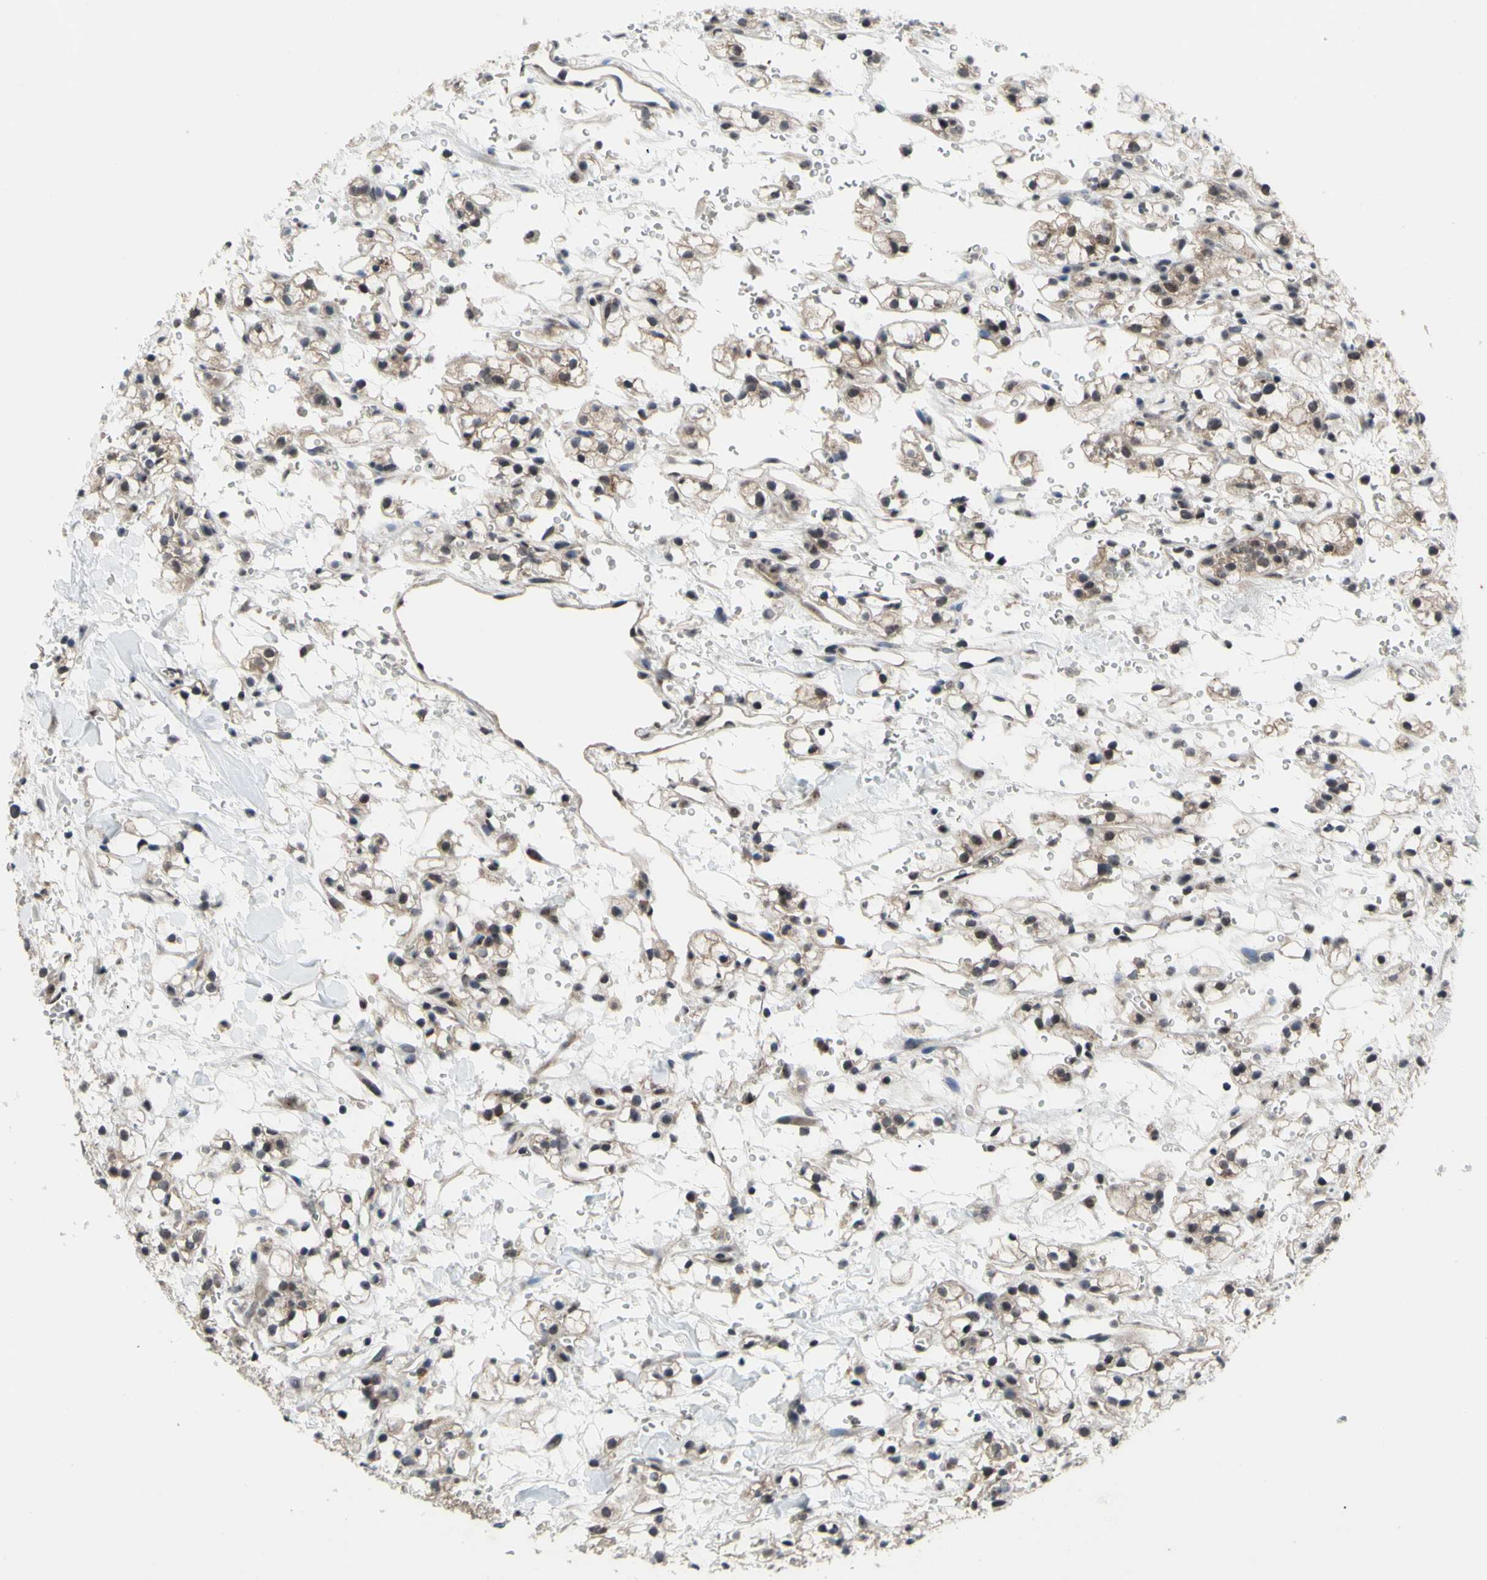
{"staining": {"intensity": "moderate", "quantity": "25%-75%", "location": "cytoplasmic/membranous,nuclear"}, "tissue": "renal cancer", "cell_type": "Tumor cells", "image_type": "cancer", "snomed": [{"axis": "morphology", "description": "Adenocarcinoma, NOS"}, {"axis": "topography", "description": "Kidney"}], "caption": "Moderate cytoplasmic/membranous and nuclear protein positivity is present in about 25%-75% of tumor cells in adenocarcinoma (renal).", "gene": "TRDMT1", "patient": {"sex": "male", "age": 61}}